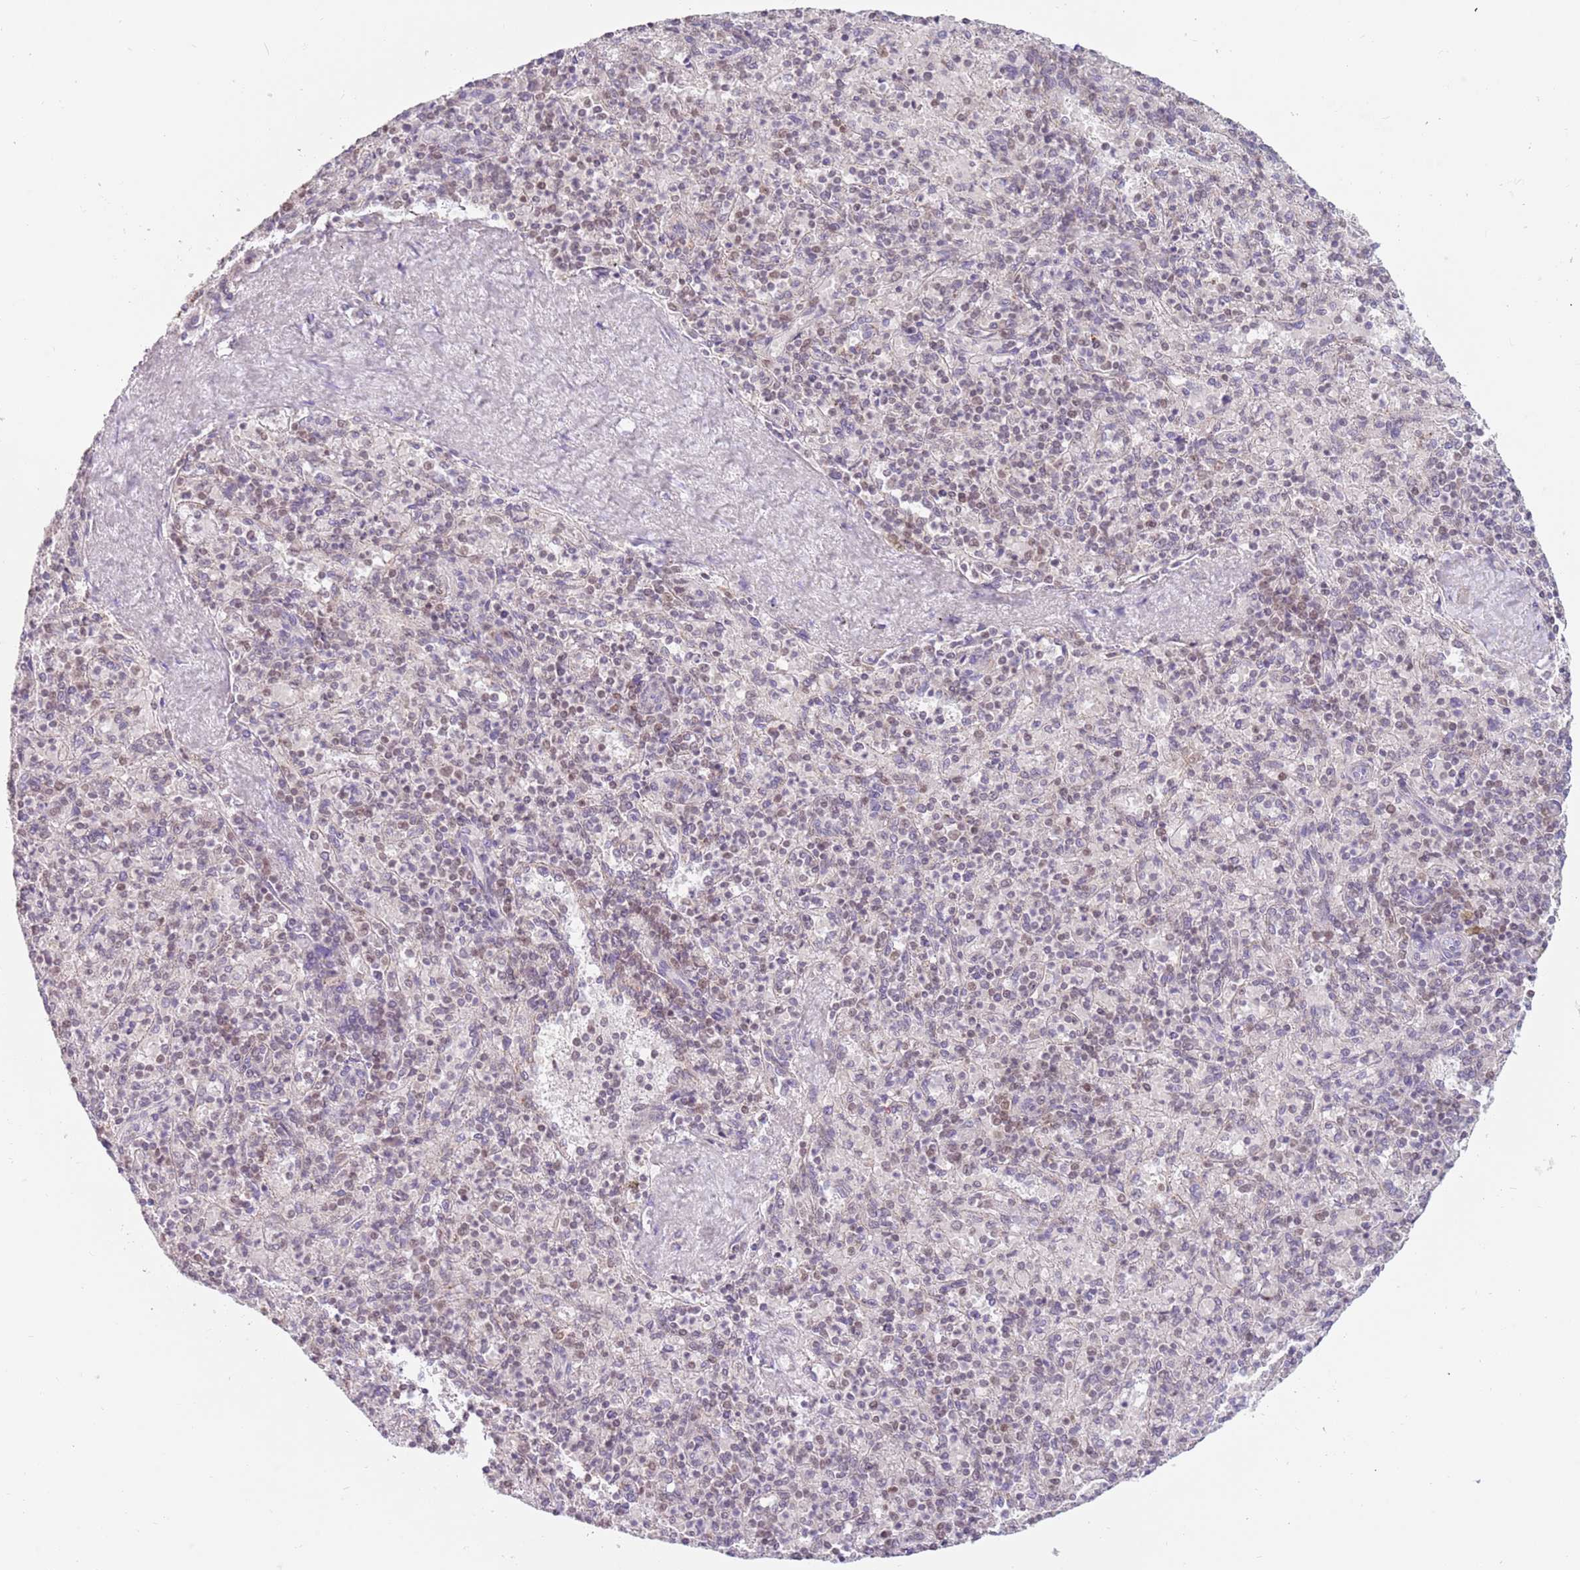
{"staining": {"intensity": "weak", "quantity": "25%-75%", "location": "cytoplasmic/membranous"}, "tissue": "spleen", "cell_type": "Cells in red pulp", "image_type": "normal", "snomed": [{"axis": "morphology", "description": "Normal tissue, NOS"}, {"axis": "topography", "description": "Spleen"}], "caption": "Protein analysis of benign spleen exhibits weak cytoplasmic/membranous staining in approximately 25%-75% of cells in red pulp.", "gene": "TIMM13", "patient": {"sex": "male", "age": 82}}